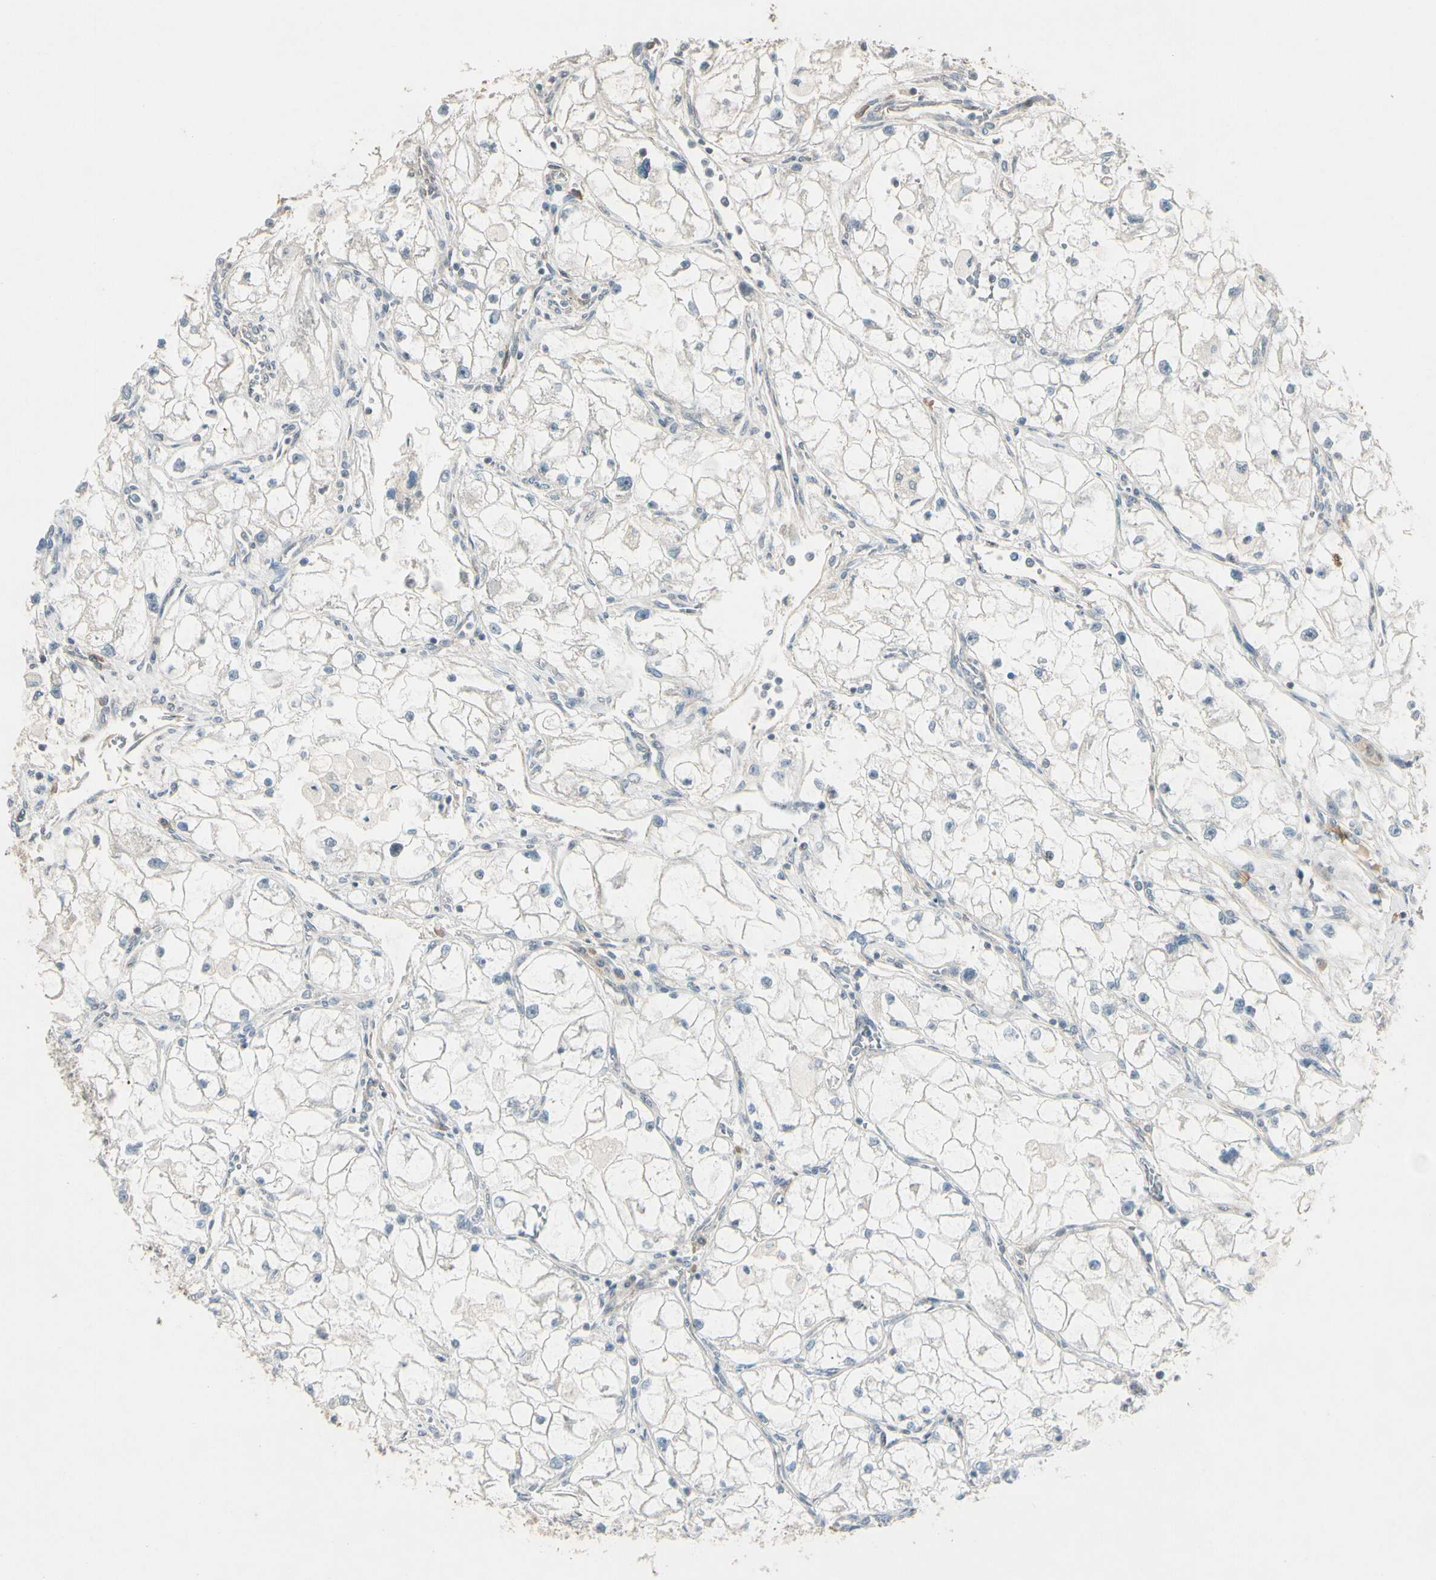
{"staining": {"intensity": "negative", "quantity": "none", "location": "none"}, "tissue": "renal cancer", "cell_type": "Tumor cells", "image_type": "cancer", "snomed": [{"axis": "morphology", "description": "Adenocarcinoma, NOS"}, {"axis": "topography", "description": "Kidney"}], "caption": "There is no significant positivity in tumor cells of adenocarcinoma (renal).", "gene": "PPP3CB", "patient": {"sex": "female", "age": 70}}